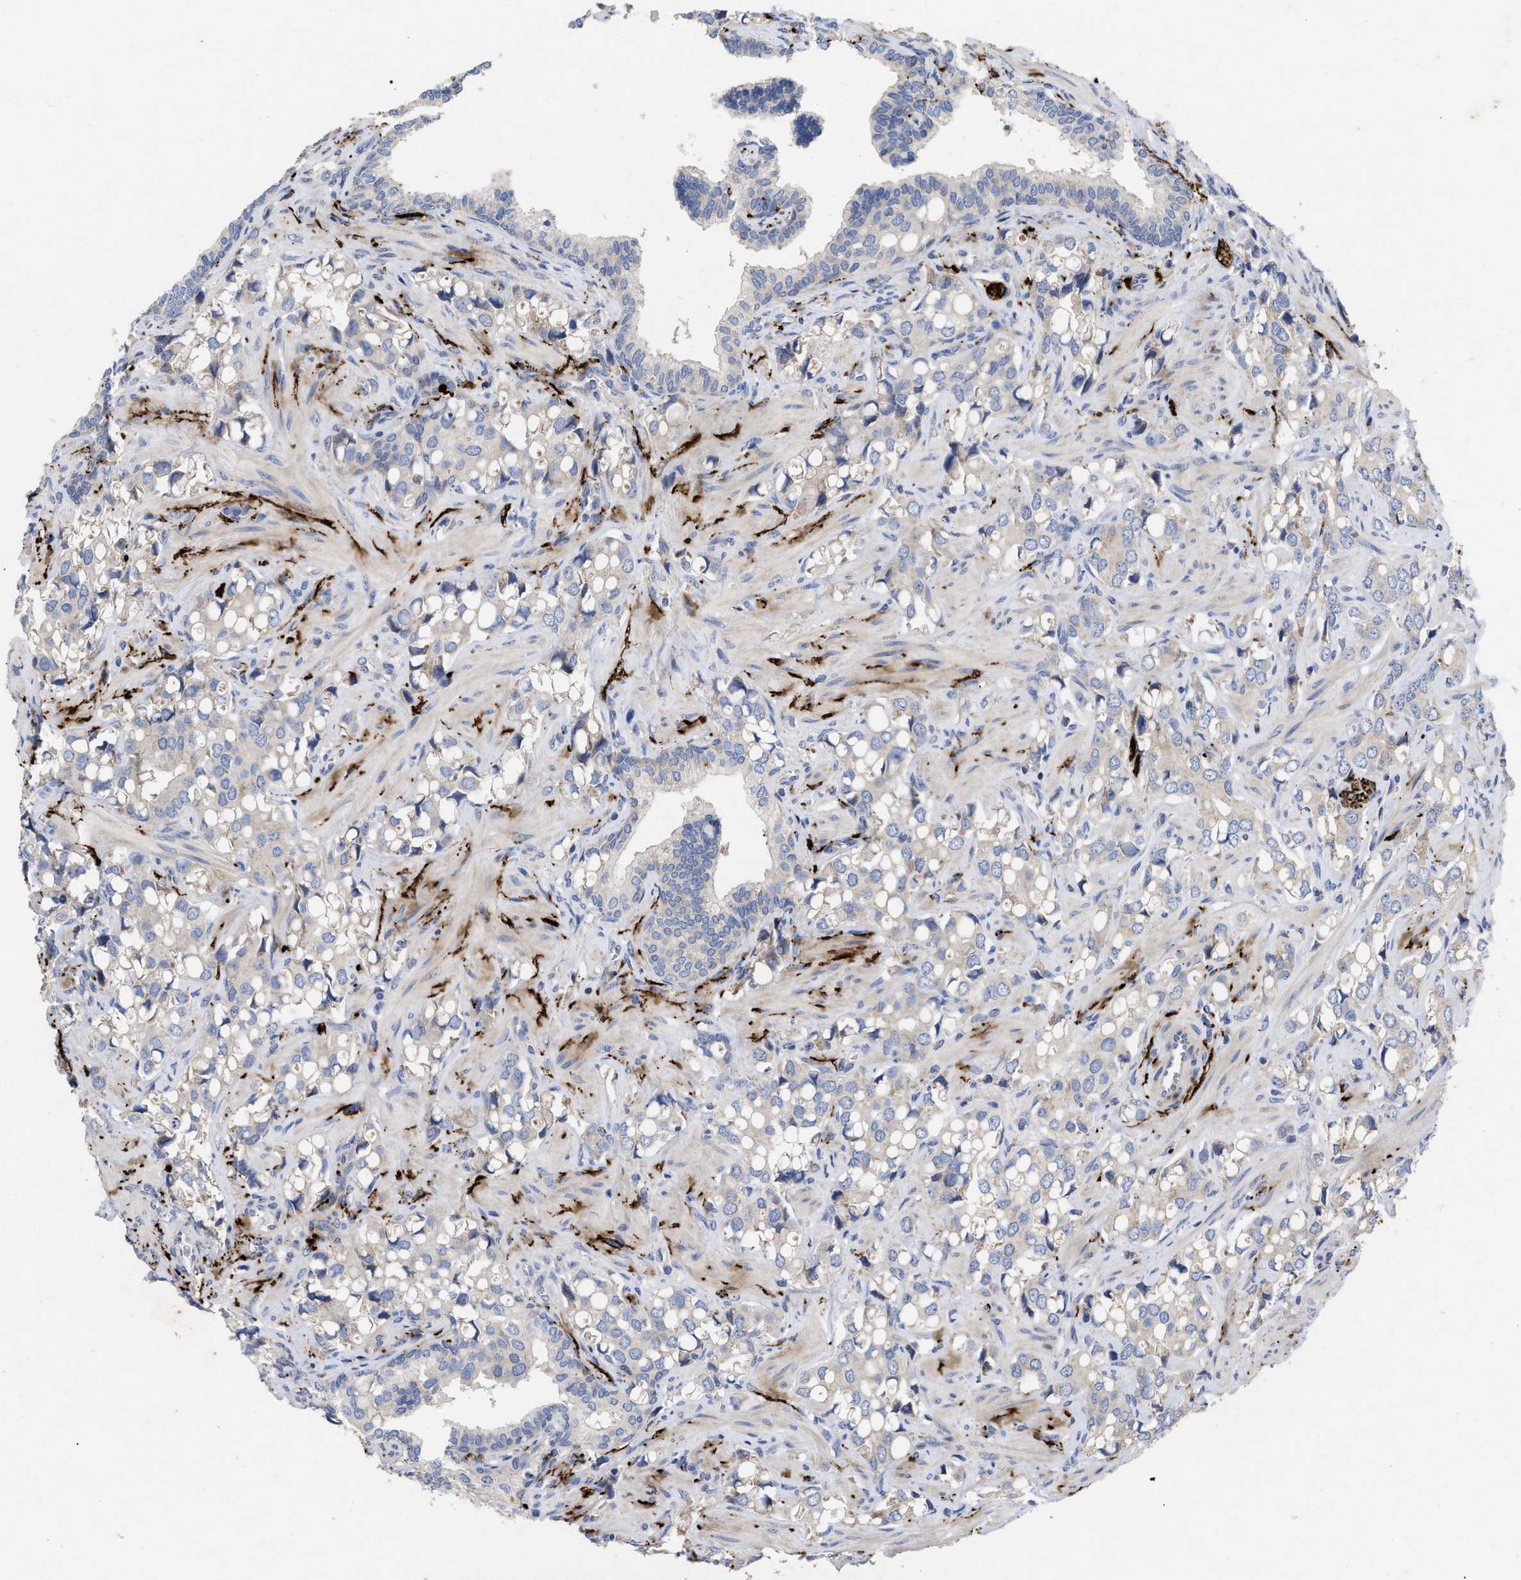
{"staining": {"intensity": "negative", "quantity": "none", "location": "none"}, "tissue": "prostate cancer", "cell_type": "Tumor cells", "image_type": "cancer", "snomed": [{"axis": "morphology", "description": "Adenocarcinoma, High grade"}, {"axis": "topography", "description": "Prostate"}], "caption": "DAB immunohistochemical staining of prostate cancer demonstrates no significant staining in tumor cells.", "gene": "VIP", "patient": {"sex": "male", "age": 52}}